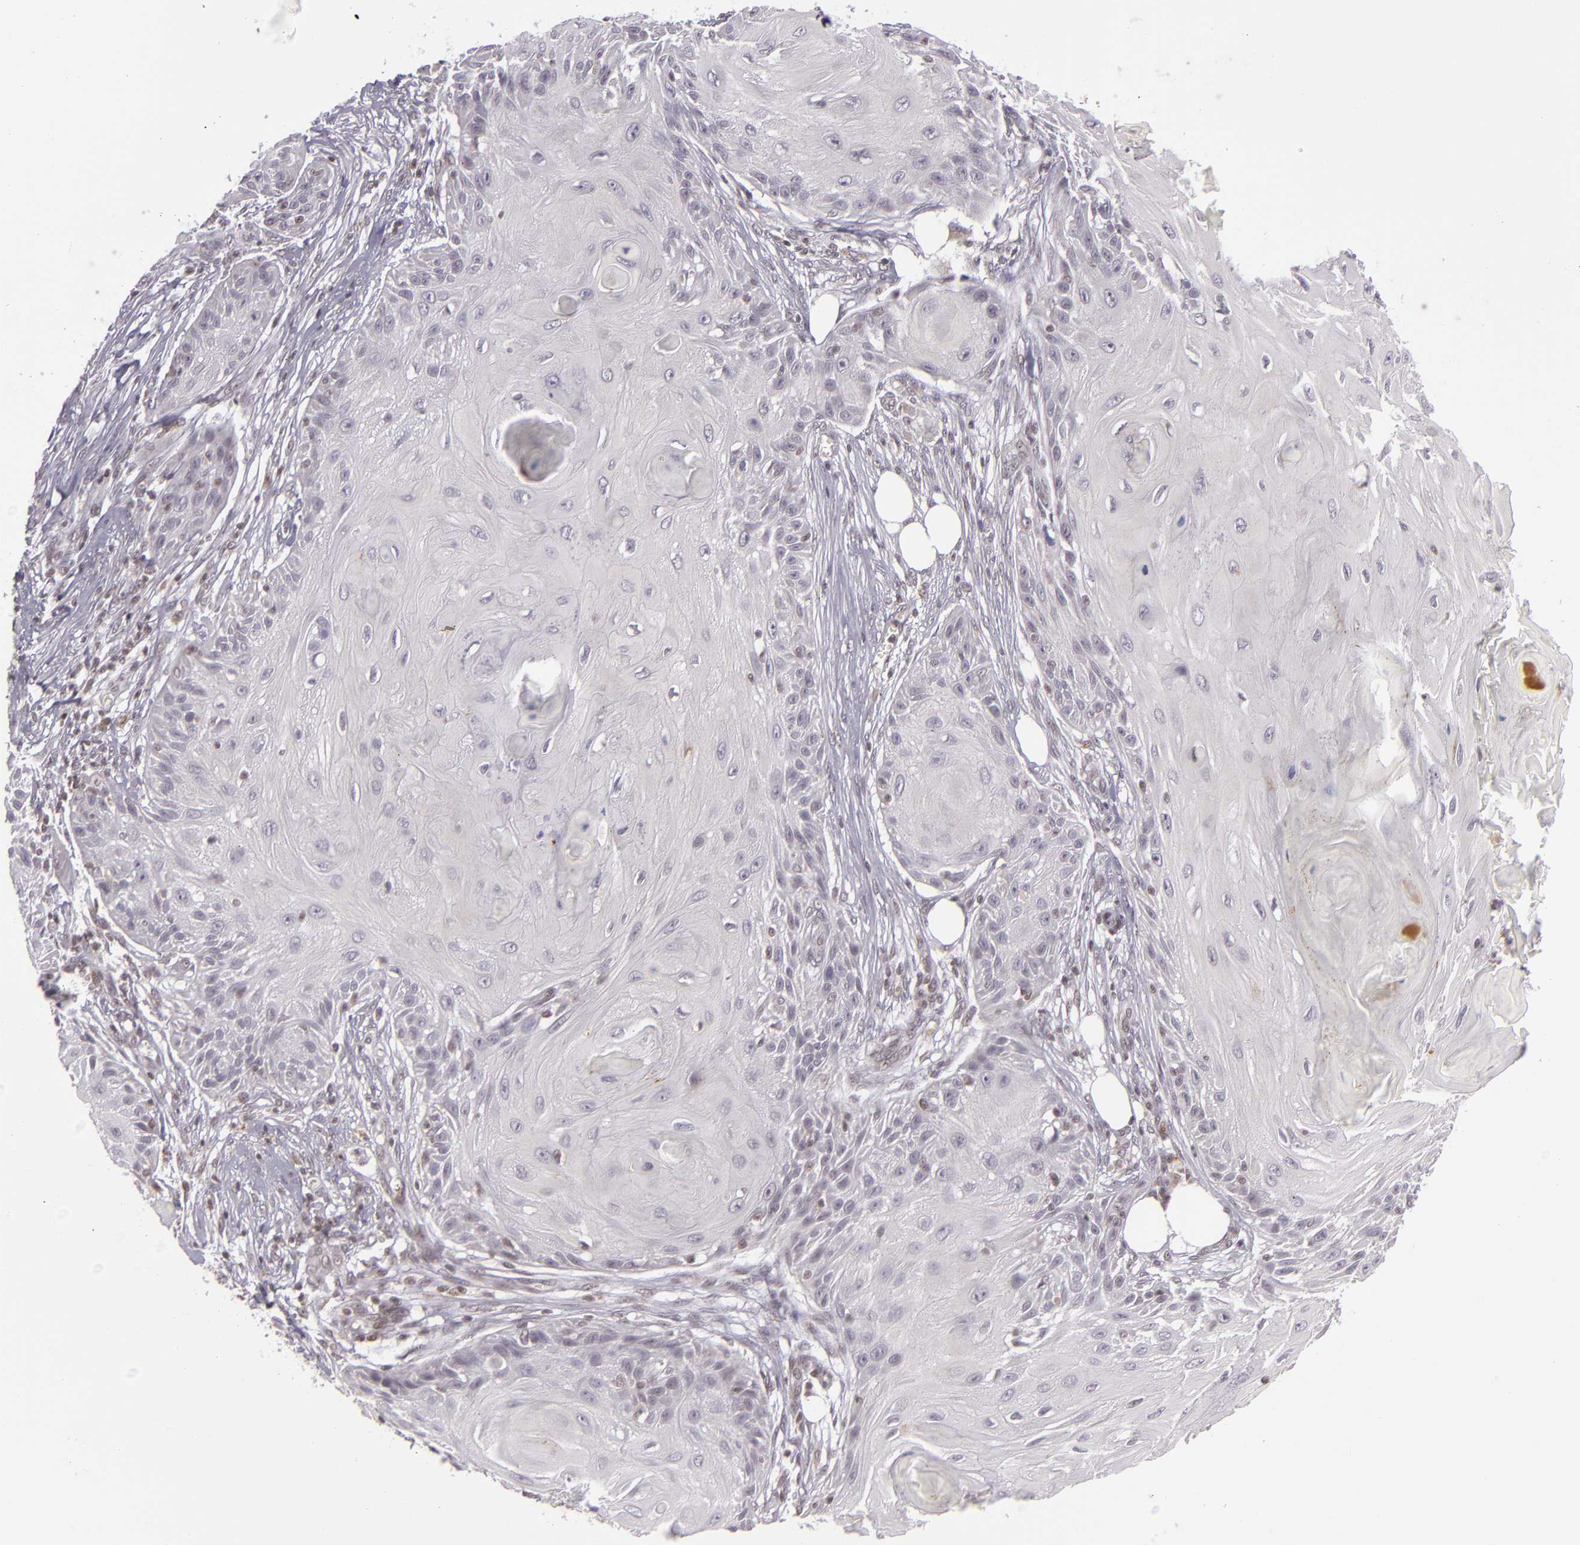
{"staining": {"intensity": "negative", "quantity": "none", "location": "none"}, "tissue": "skin cancer", "cell_type": "Tumor cells", "image_type": "cancer", "snomed": [{"axis": "morphology", "description": "Squamous cell carcinoma, NOS"}, {"axis": "topography", "description": "Skin"}], "caption": "IHC of human skin cancer displays no expression in tumor cells.", "gene": "ZFX", "patient": {"sex": "female", "age": 88}}